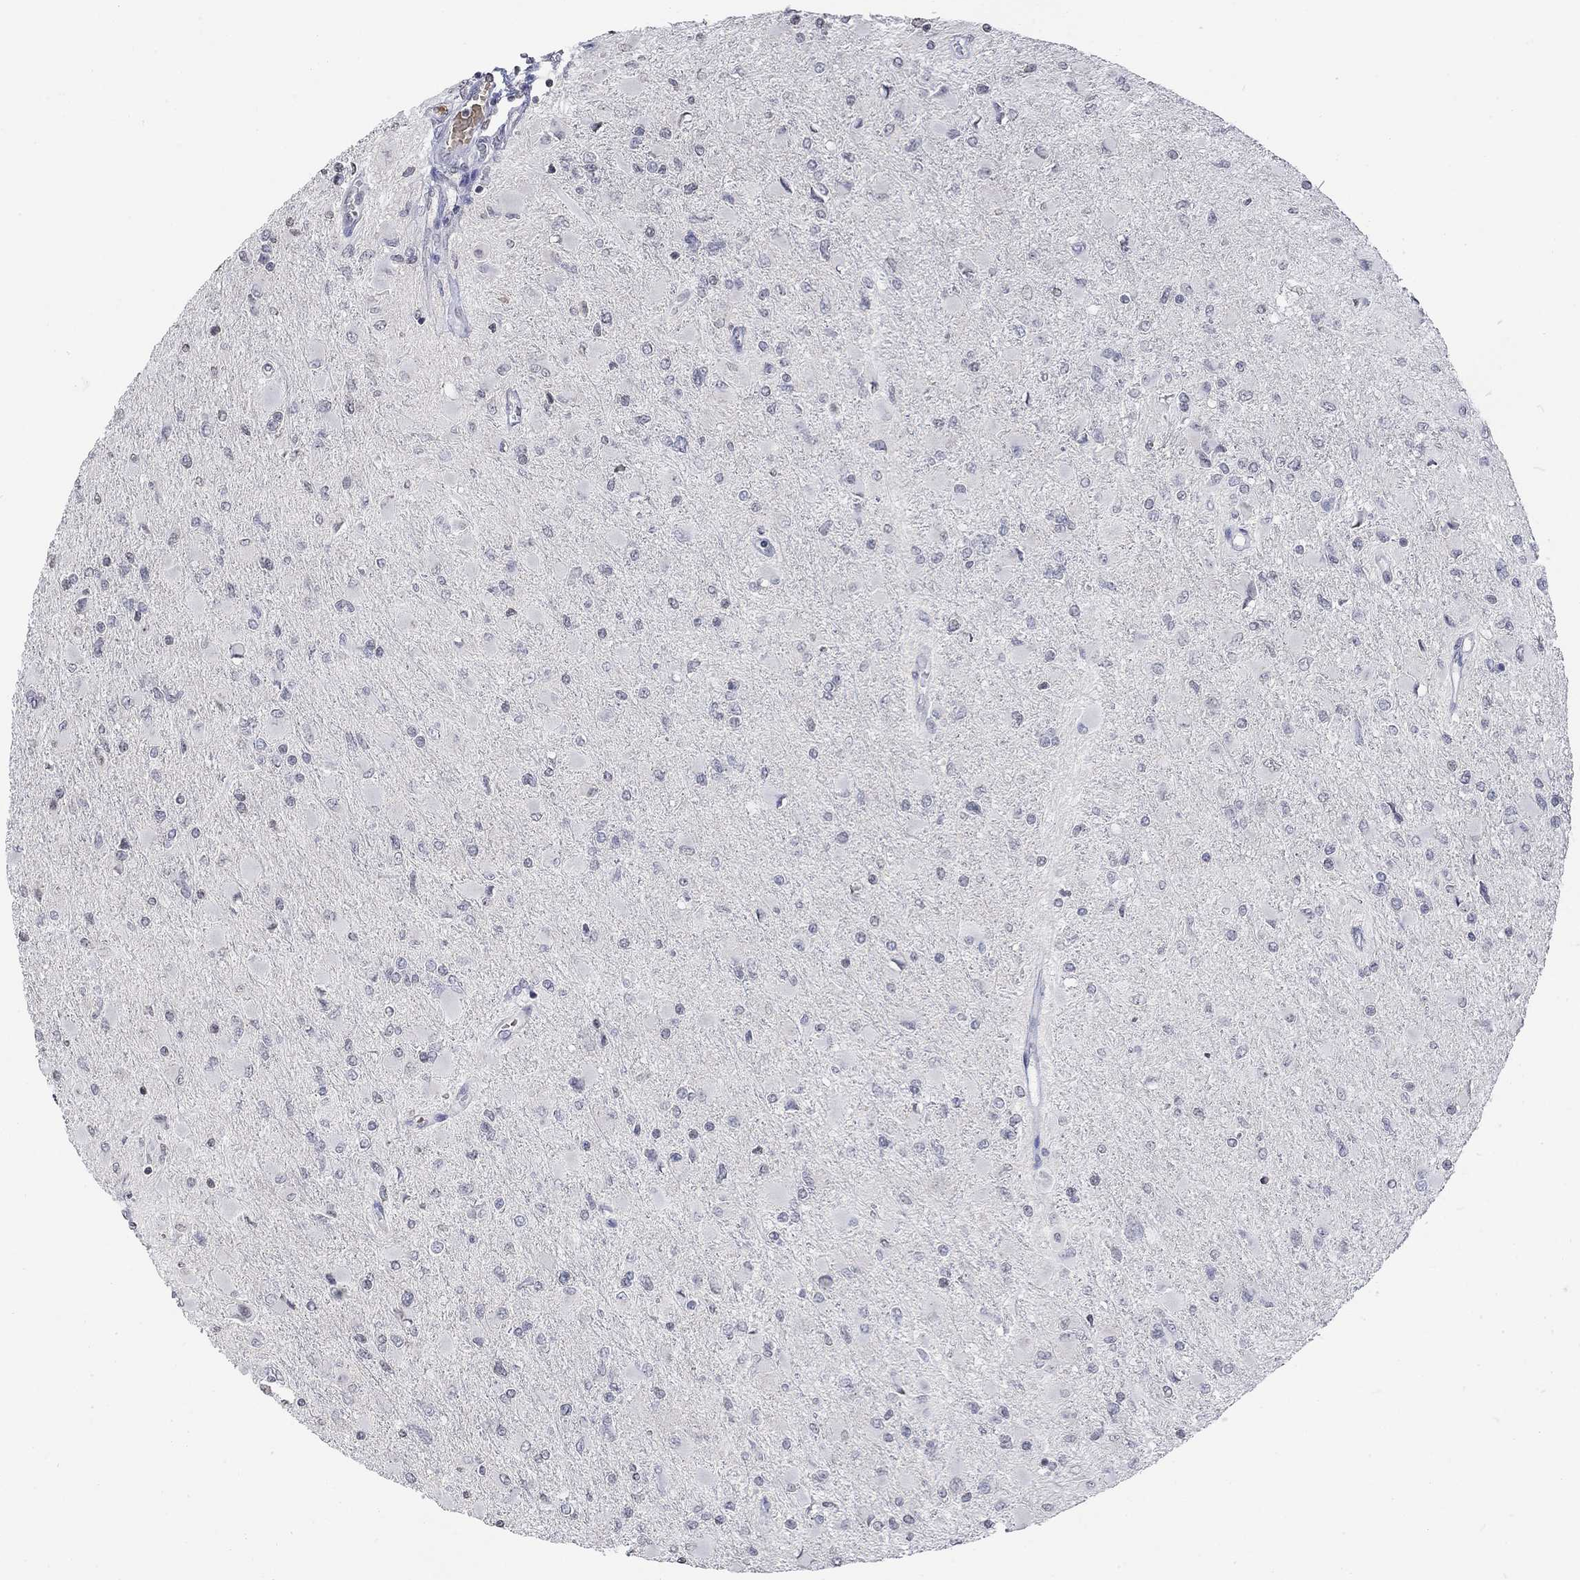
{"staining": {"intensity": "negative", "quantity": "none", "location": "none"}, "tissue": "glioma", "cell_type": "Tumor cells", "image_type": "cancer", "snomed": [{"axis": "morphology", "description": "Glioma, malignant, High grade"}, {"axis": "topography", "description": "Cerebral cortex"}], "caption": "There is no significant positivity in tumor cells of malignant glioma (high-grade).", "gene": "TMEM255A", "patient": {"sex": "female", "age": 36}}